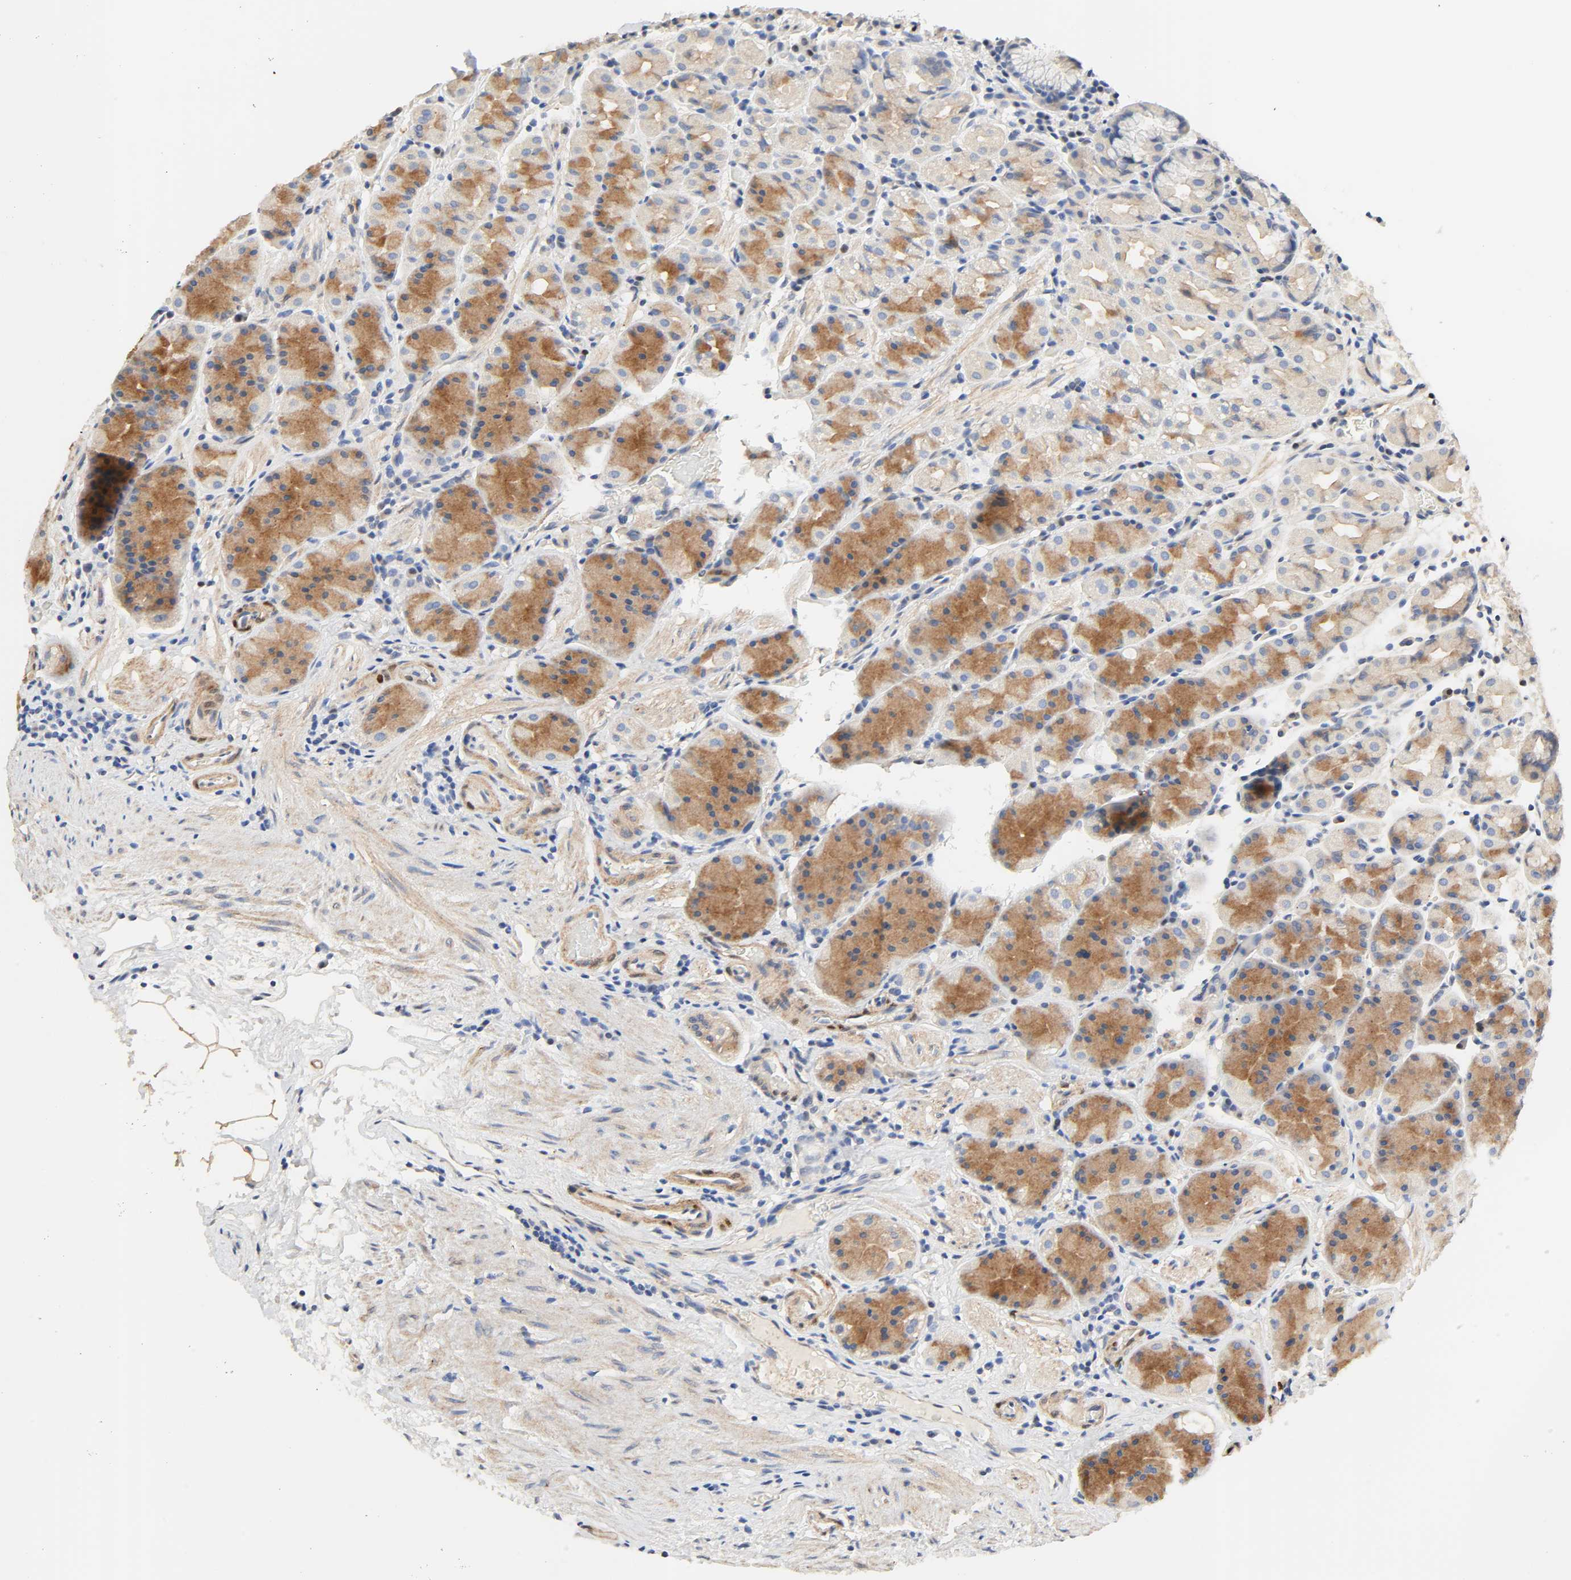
{"staining": {"intensity": "moderate", "quantity": "25%-75%", "location": "cytoplasmic/membranous"}, "tissue": "stomach", "cell_type": "Glandular cells", "image_type": "normal", "snomed": [{"axis": "morphology", "description": "Normal tissue, NOS"}, {"axis": "topography", "description": "Stomach, lower"}], "caption": "High-magnification brightfield microscopy of benign stomach stained with DAB (brown) and counterstained with hematoxylin (blue). glandular cells exhibit moderate cytoplasmic/membranous staining is identified in about25%-75% of cells.", "gene": "BORCS8", "patient": {"sex": "male", "age": 56}}